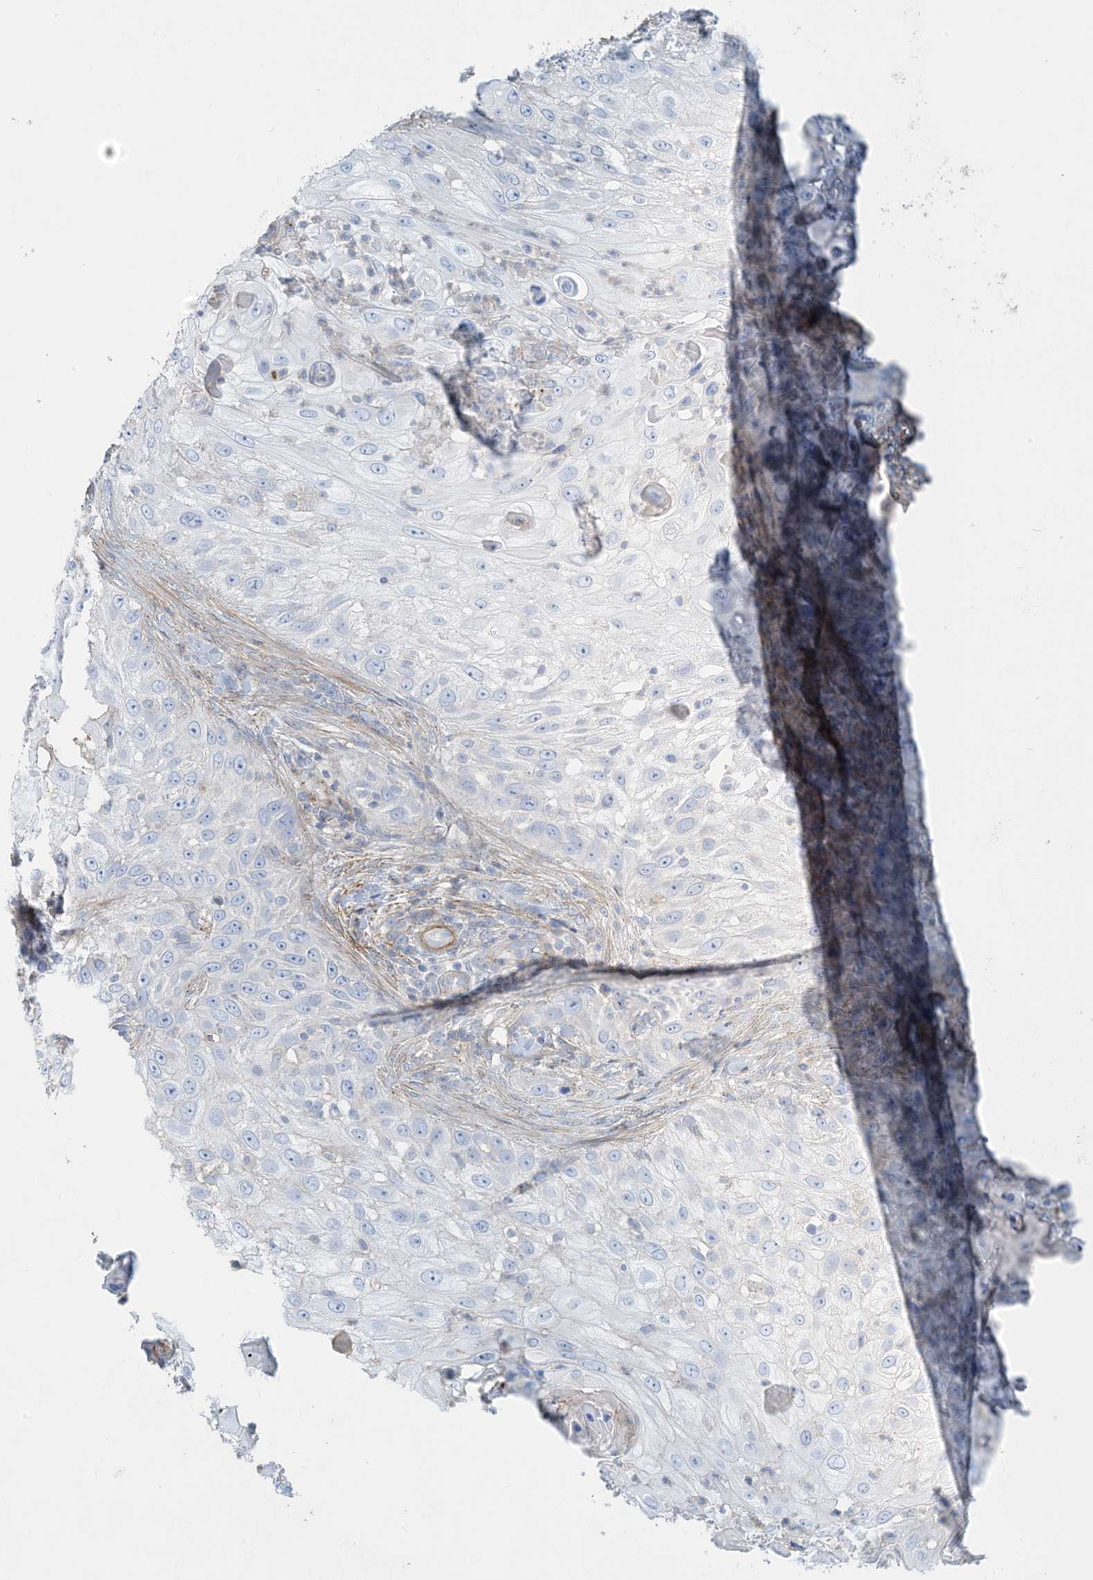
{"staining": {"intensity": "negative", "quantity": "none", "location": "none"}, "tissue": "skin cancer", "cell_type": "Tumor cells", "image_type": "cancer", "snomed": [{"axis": "morphology", "description": "Squamous cell carcinoma, NOS"}, {"axis": "topography", "description": "Skin"}], "caption": "The immunohistochemistry image has no significant staining in tumor cells of skin cancer (squamous cell carcinoma) tissue.", "gene": "GTF3C2", "patient": {"sex": "female", "age": 44}}